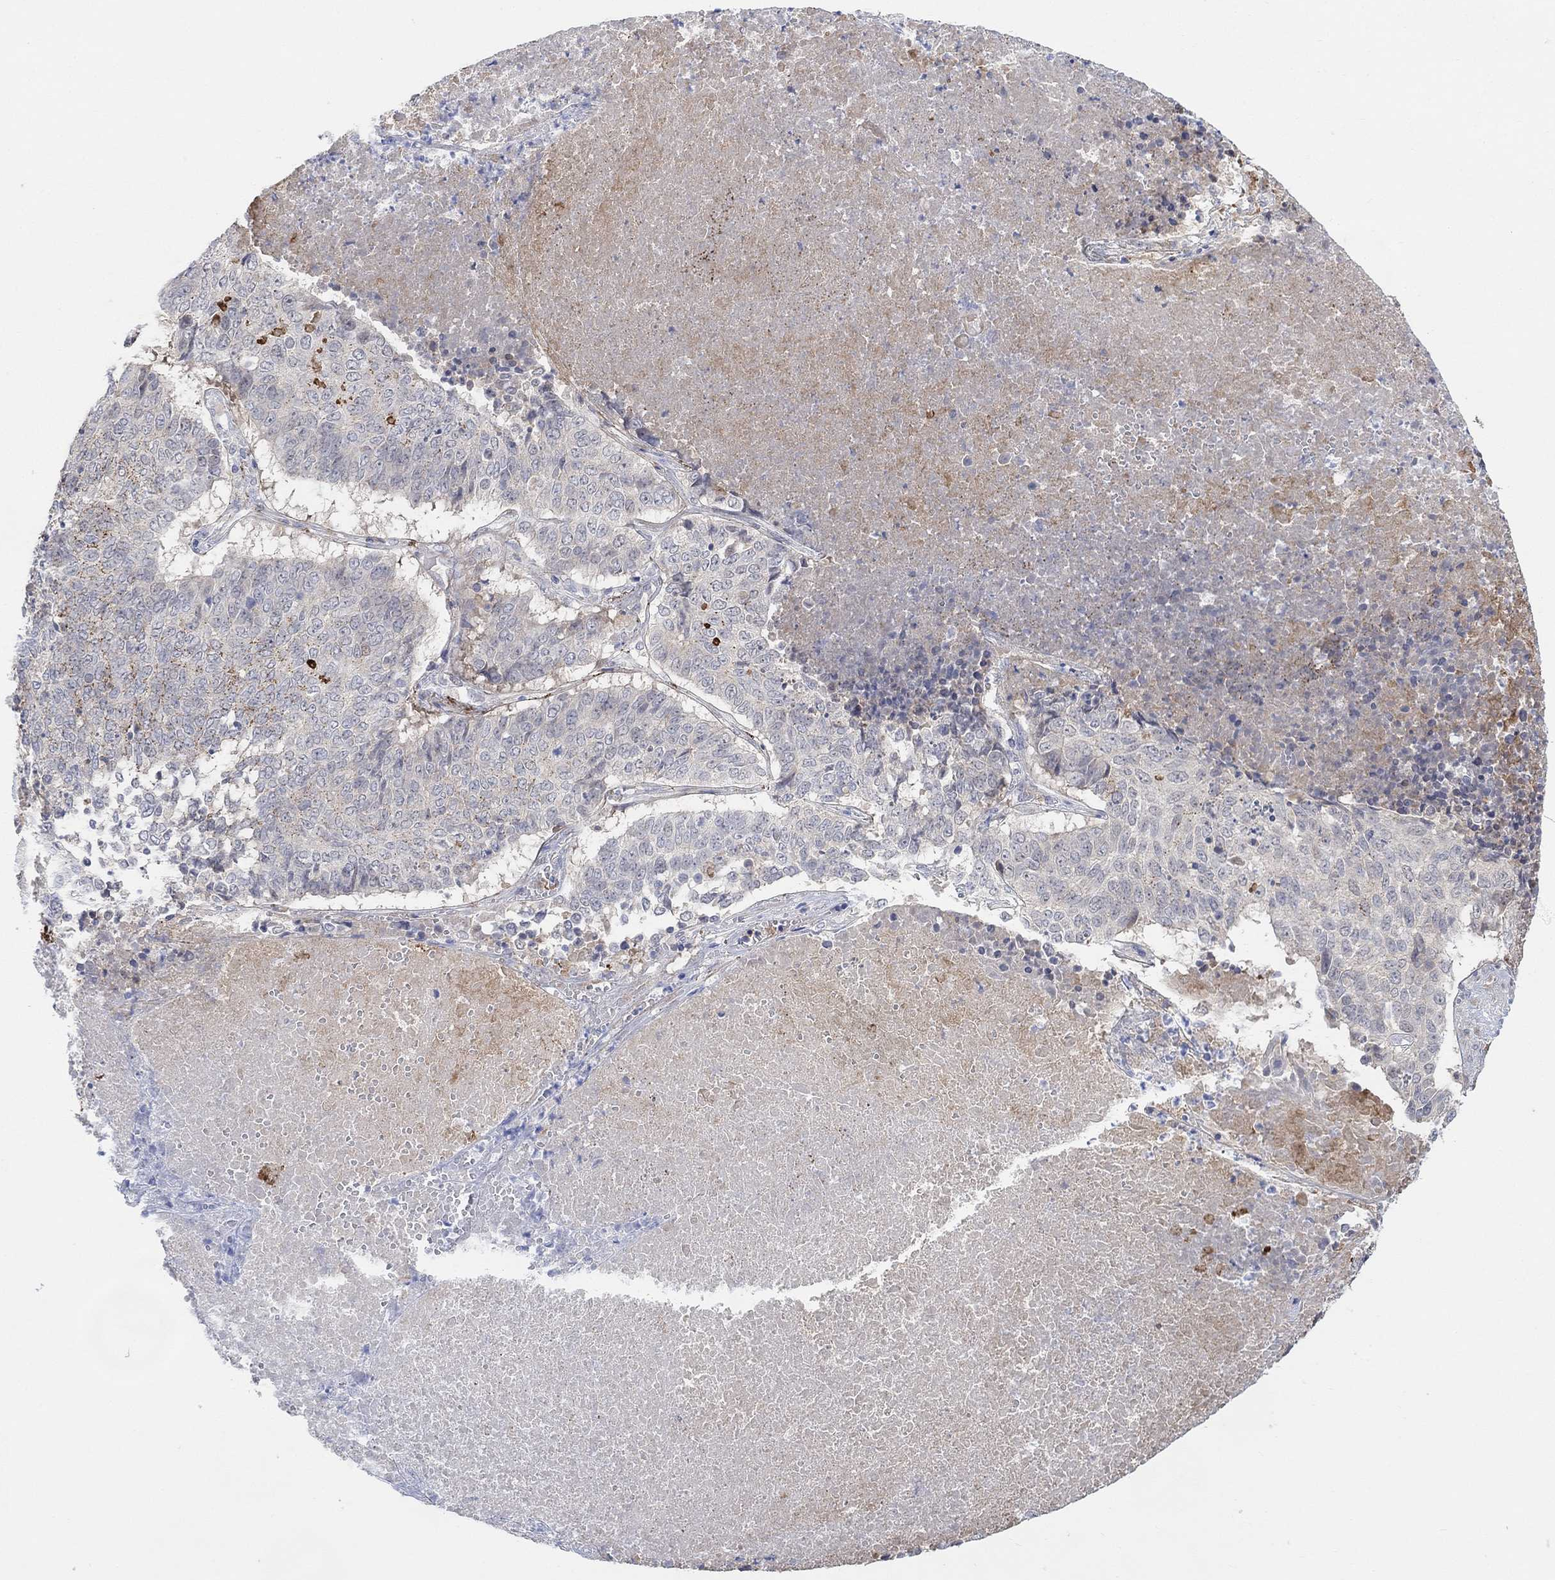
{"staining": {"intensity": "negative", "quantity": "none", "location": "none"}, "tissue": "lung cancer", "cell_type": "Tumor cells", "image_type": "cancer", "snomed": [{"axis": "morphology", "description": "Squamous cell carcinoma, NOS"}, {"axis": "topography", "description": "Lung"}], "caption": "High magnification brightfield microscopy of lung squamous cell carcinoma stained with DAB (brown) and counterstained with hematoxylin (blue): tumor cells show no significant positivity.", "gene": "CNTF", "patient": {"sex": "male", "age": 64}}